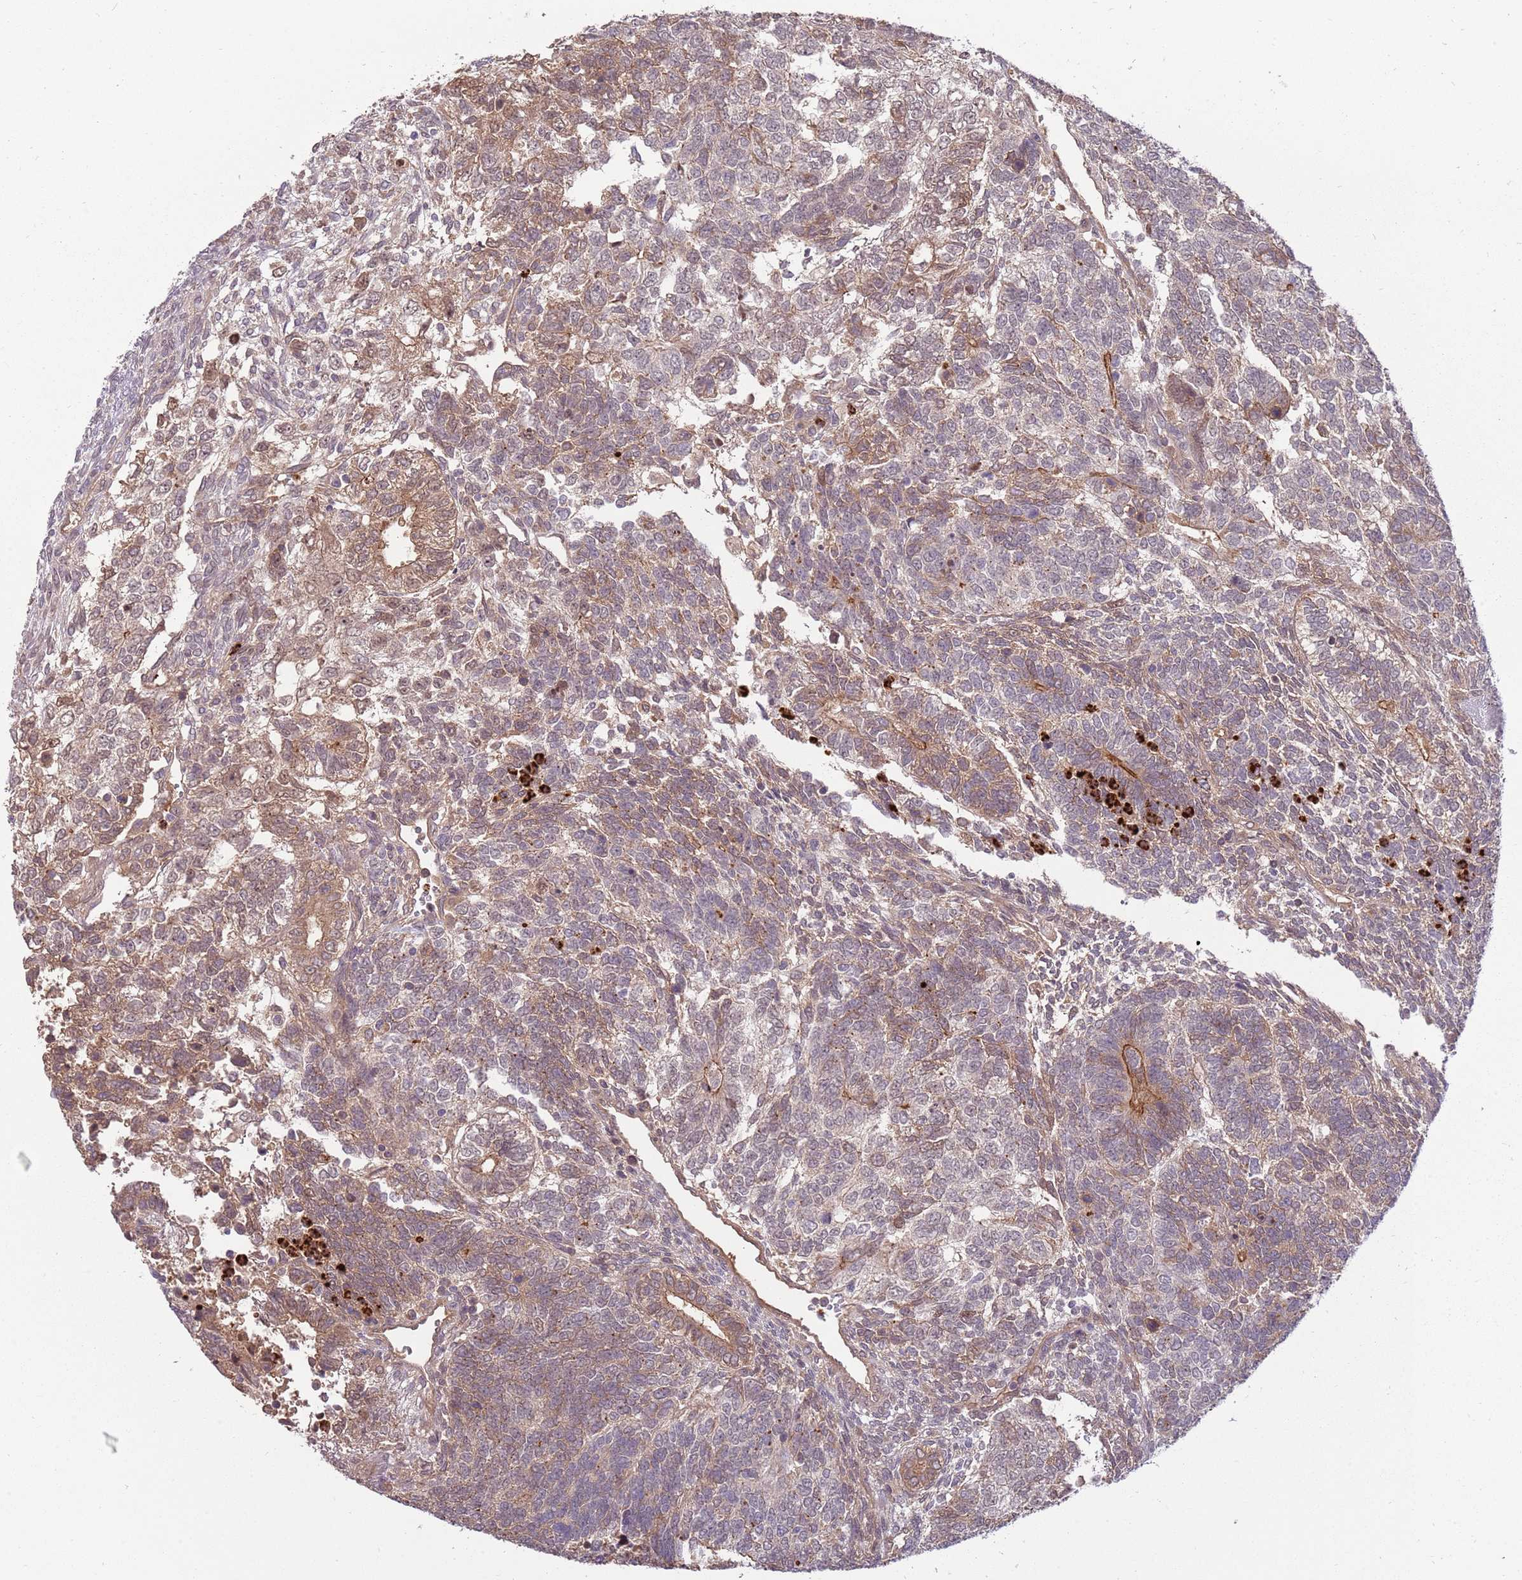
{"staining": {"intensity": "moderate", "quantity": "25%-75%", "location": "cytoplasmic/membranous,nuclear"}, "tissue": "testis cancer", "cell_type": "Tumor cells", "image_type": "cancer", "snomed": [{"axis": "morphology", "description": "Carcinoma, Embryonal, NOS"}, {"axis": "topography", "description": "Testis"}], "caption": "Embryonal carcinoma (testis) stained with IHC reveals moderate cytoplasmic/membranous and nuclear expression in approximately 25%-75% of tumor cells.", "gene": "NBPF6", "patient": {"sex": "male", "age": 23}}